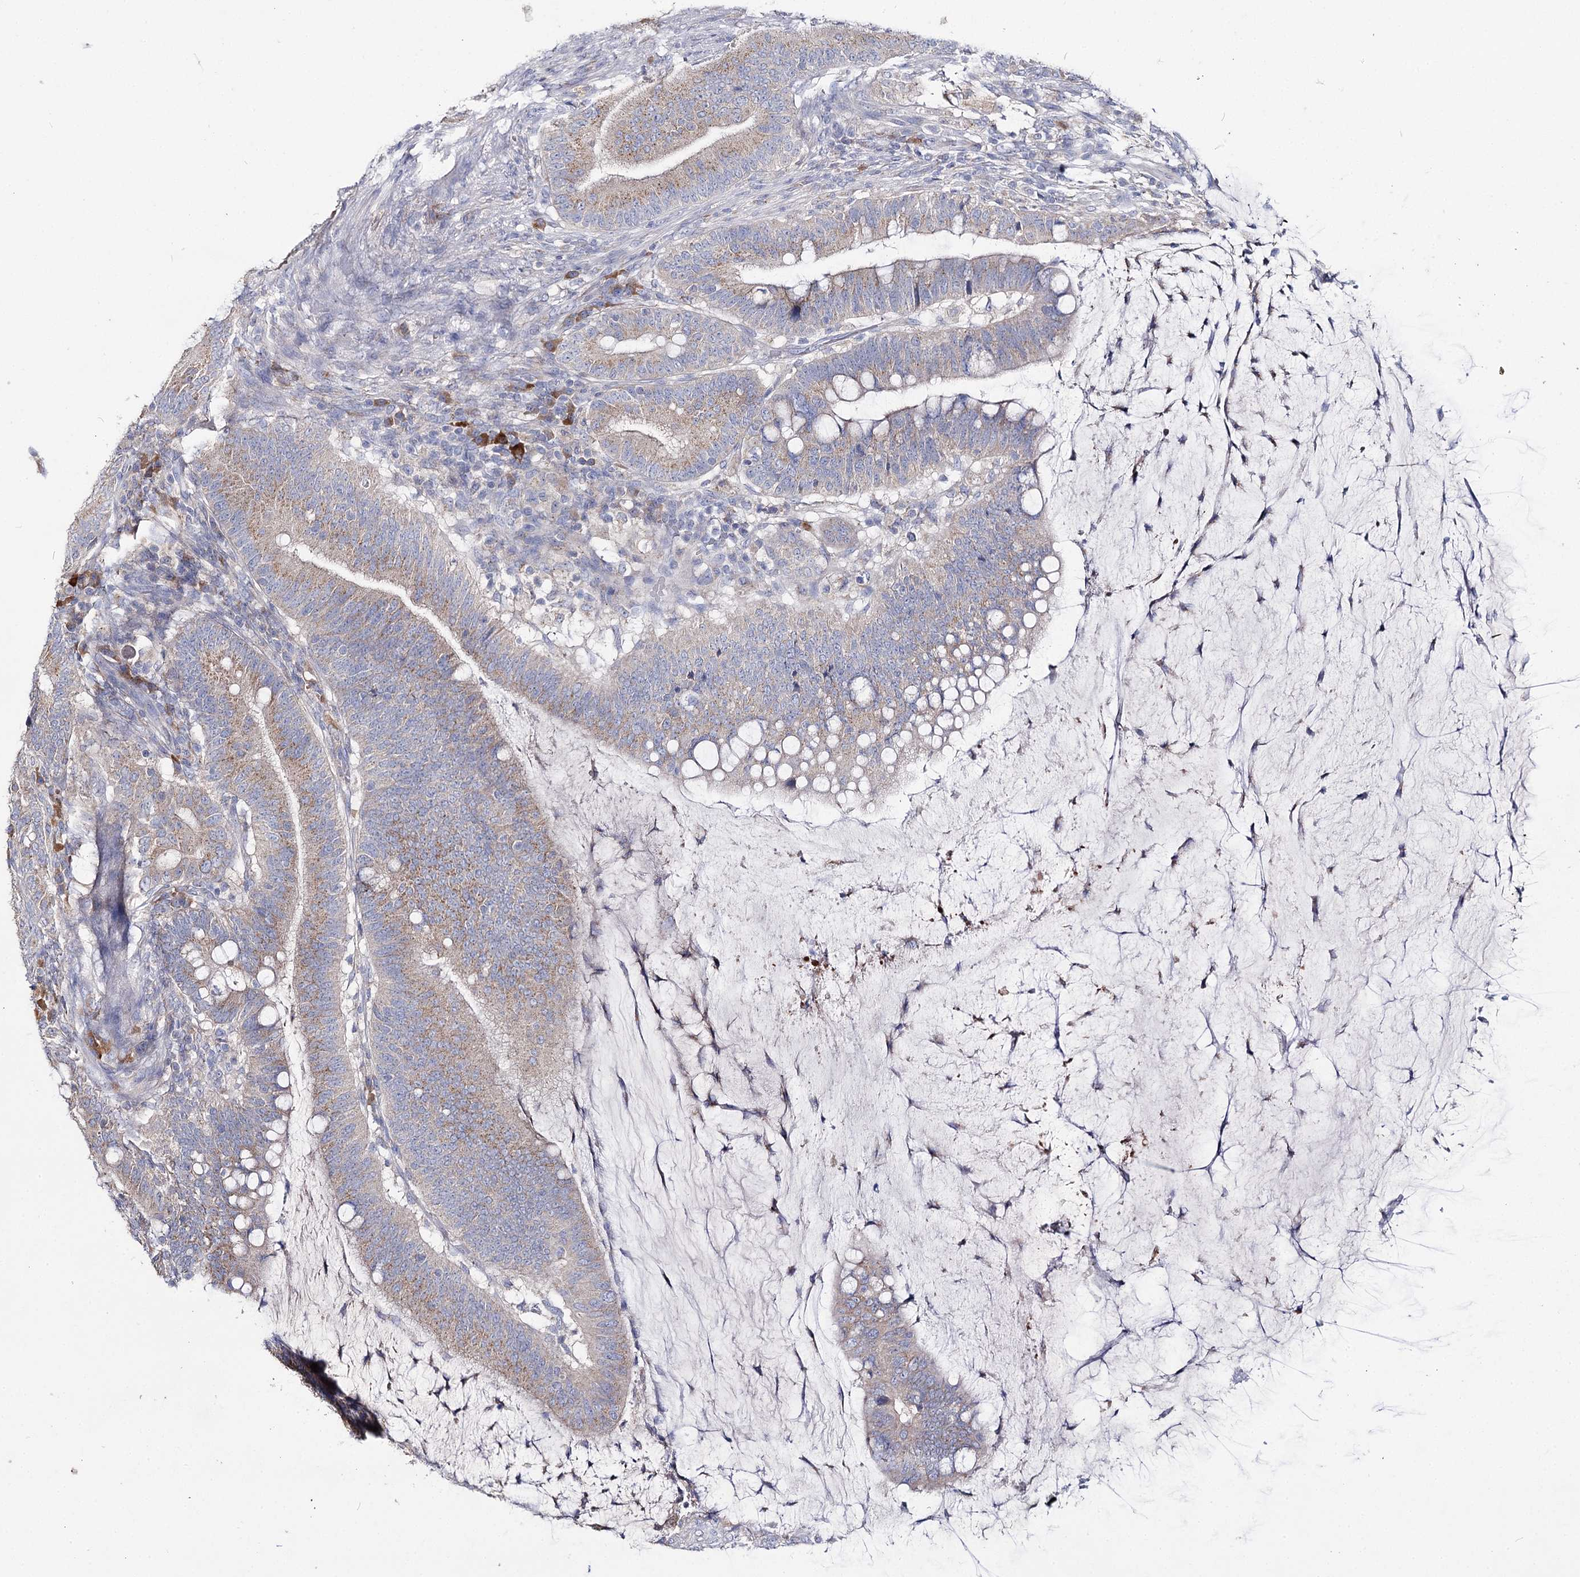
{"staining": {"intensity": "weak", "quantity": ">75%", "location": "cytoplasmic/membranous"}, "tissue": "colorectal cancer", "cell_type": "Tumor cells", "image_type": "cancer", "snomed": [{"axis": "morphology", "description": "Adenocarcinoma, NOS"}, {"axis": "topography", "description": "Colon"}], "caption": "High-power microscopy captured an IHC micrograph of colorectal cancer (adenocarcinoma), revealing weak cytoplasmic/membranous positivity in about >75% of tumor cells. Immunohistochemistry stains the protein in brown and the nuclei are stained blue.", "gene": "IL1RAP", "patient": {"sex": "female", "age": 66}}